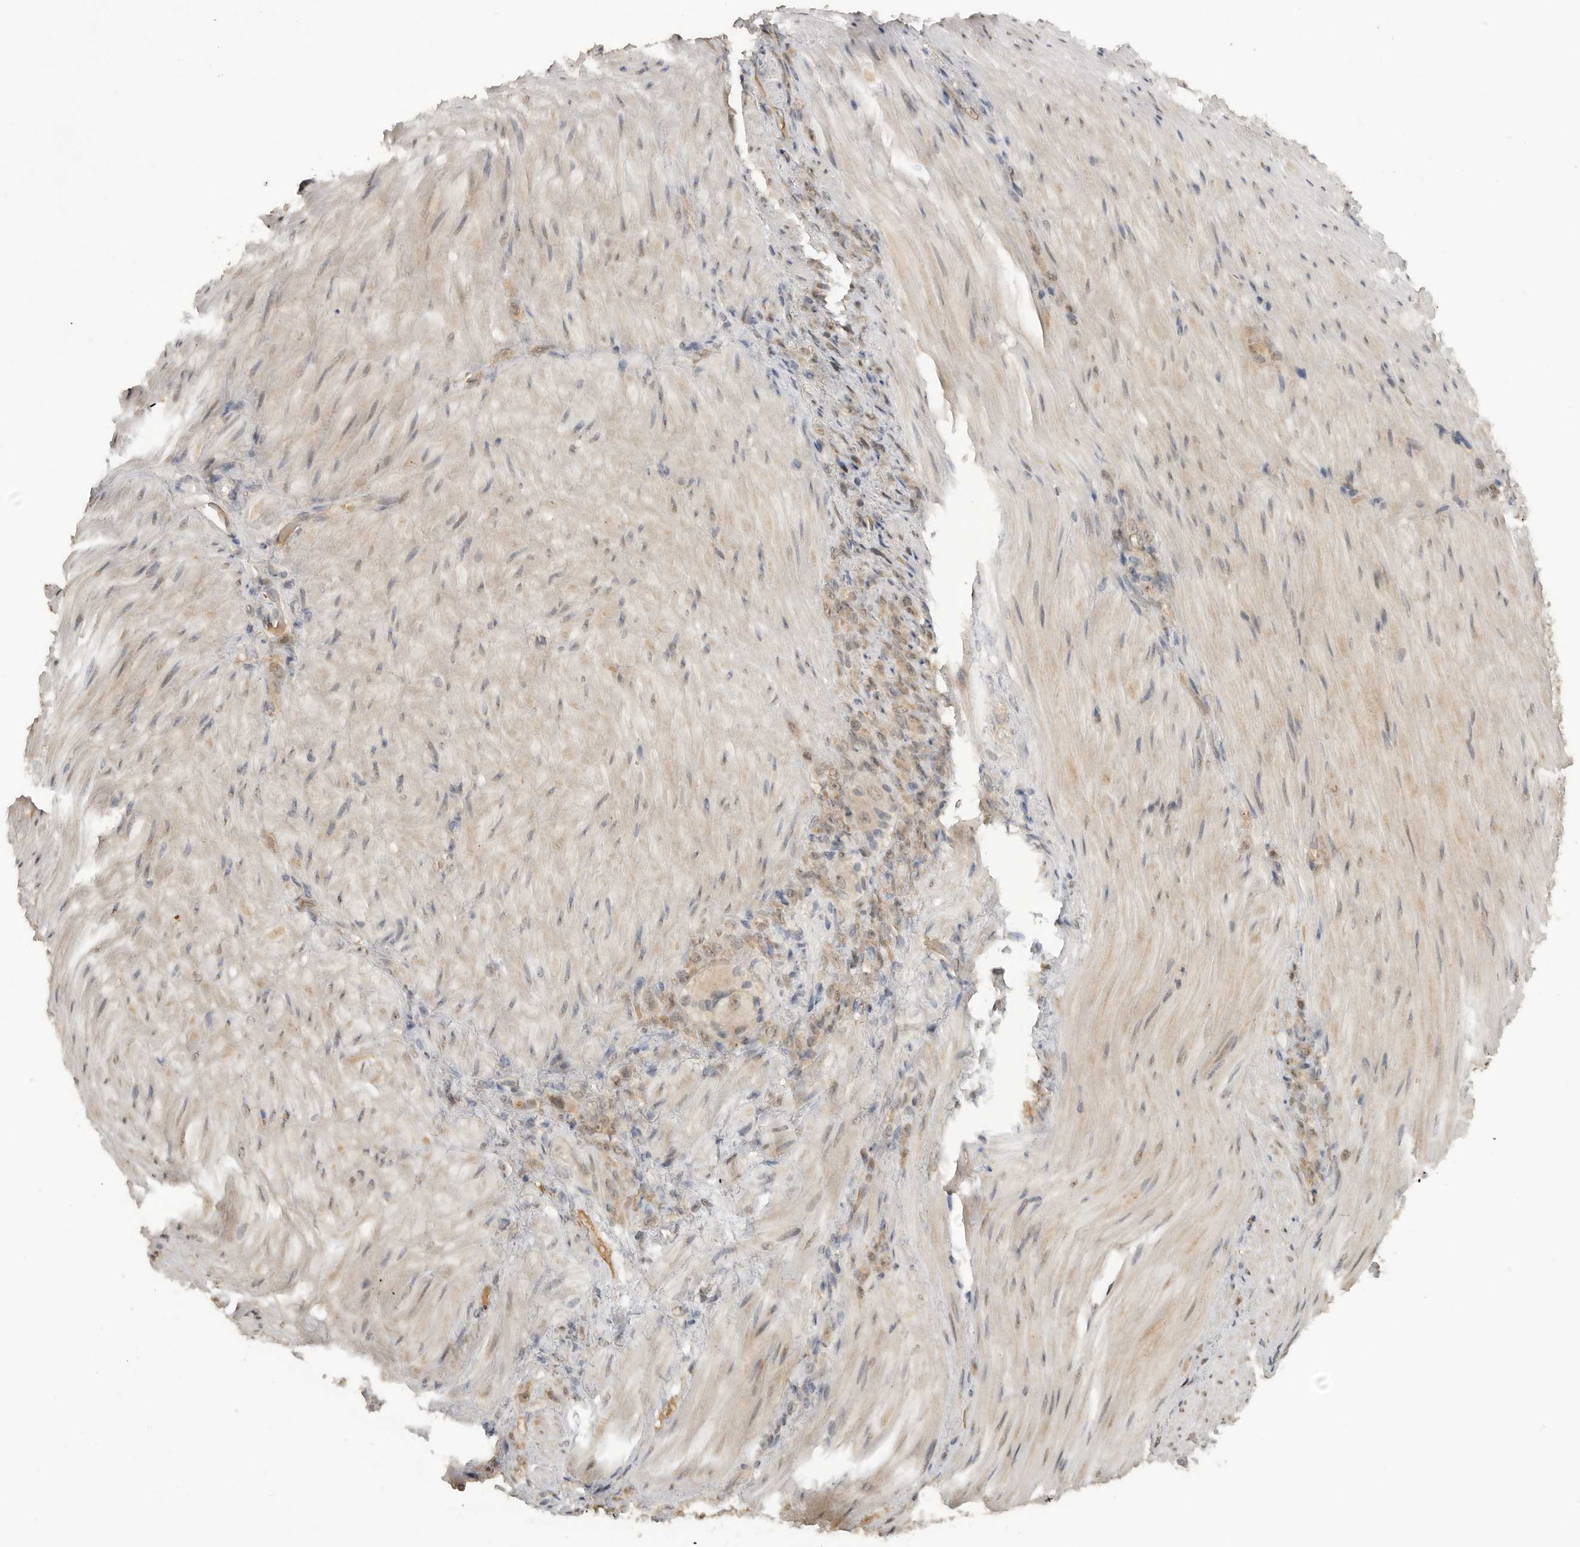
{"staining": {"intensity": "weak", "quantity": "<25%", "location": "nuclear"}, "tissue": "stomach cancer", "cell_type": "Tumor cells", "image_type": "cancer", "snomed": [{"axis": "morphology", "description": "Normal tissue, NOS"}, {"axis": "morphology", "description": "Adenocarcinoma, NOS"}, {"axis": "topography", "description": "Stomach"}], "caption": "Immunohistochemical staining of human stomach adenocarcinoma displays no significant expression in tumor cells.", "gene": "ASPSCR1", "patient": {"sex": "male", "age": 82}}